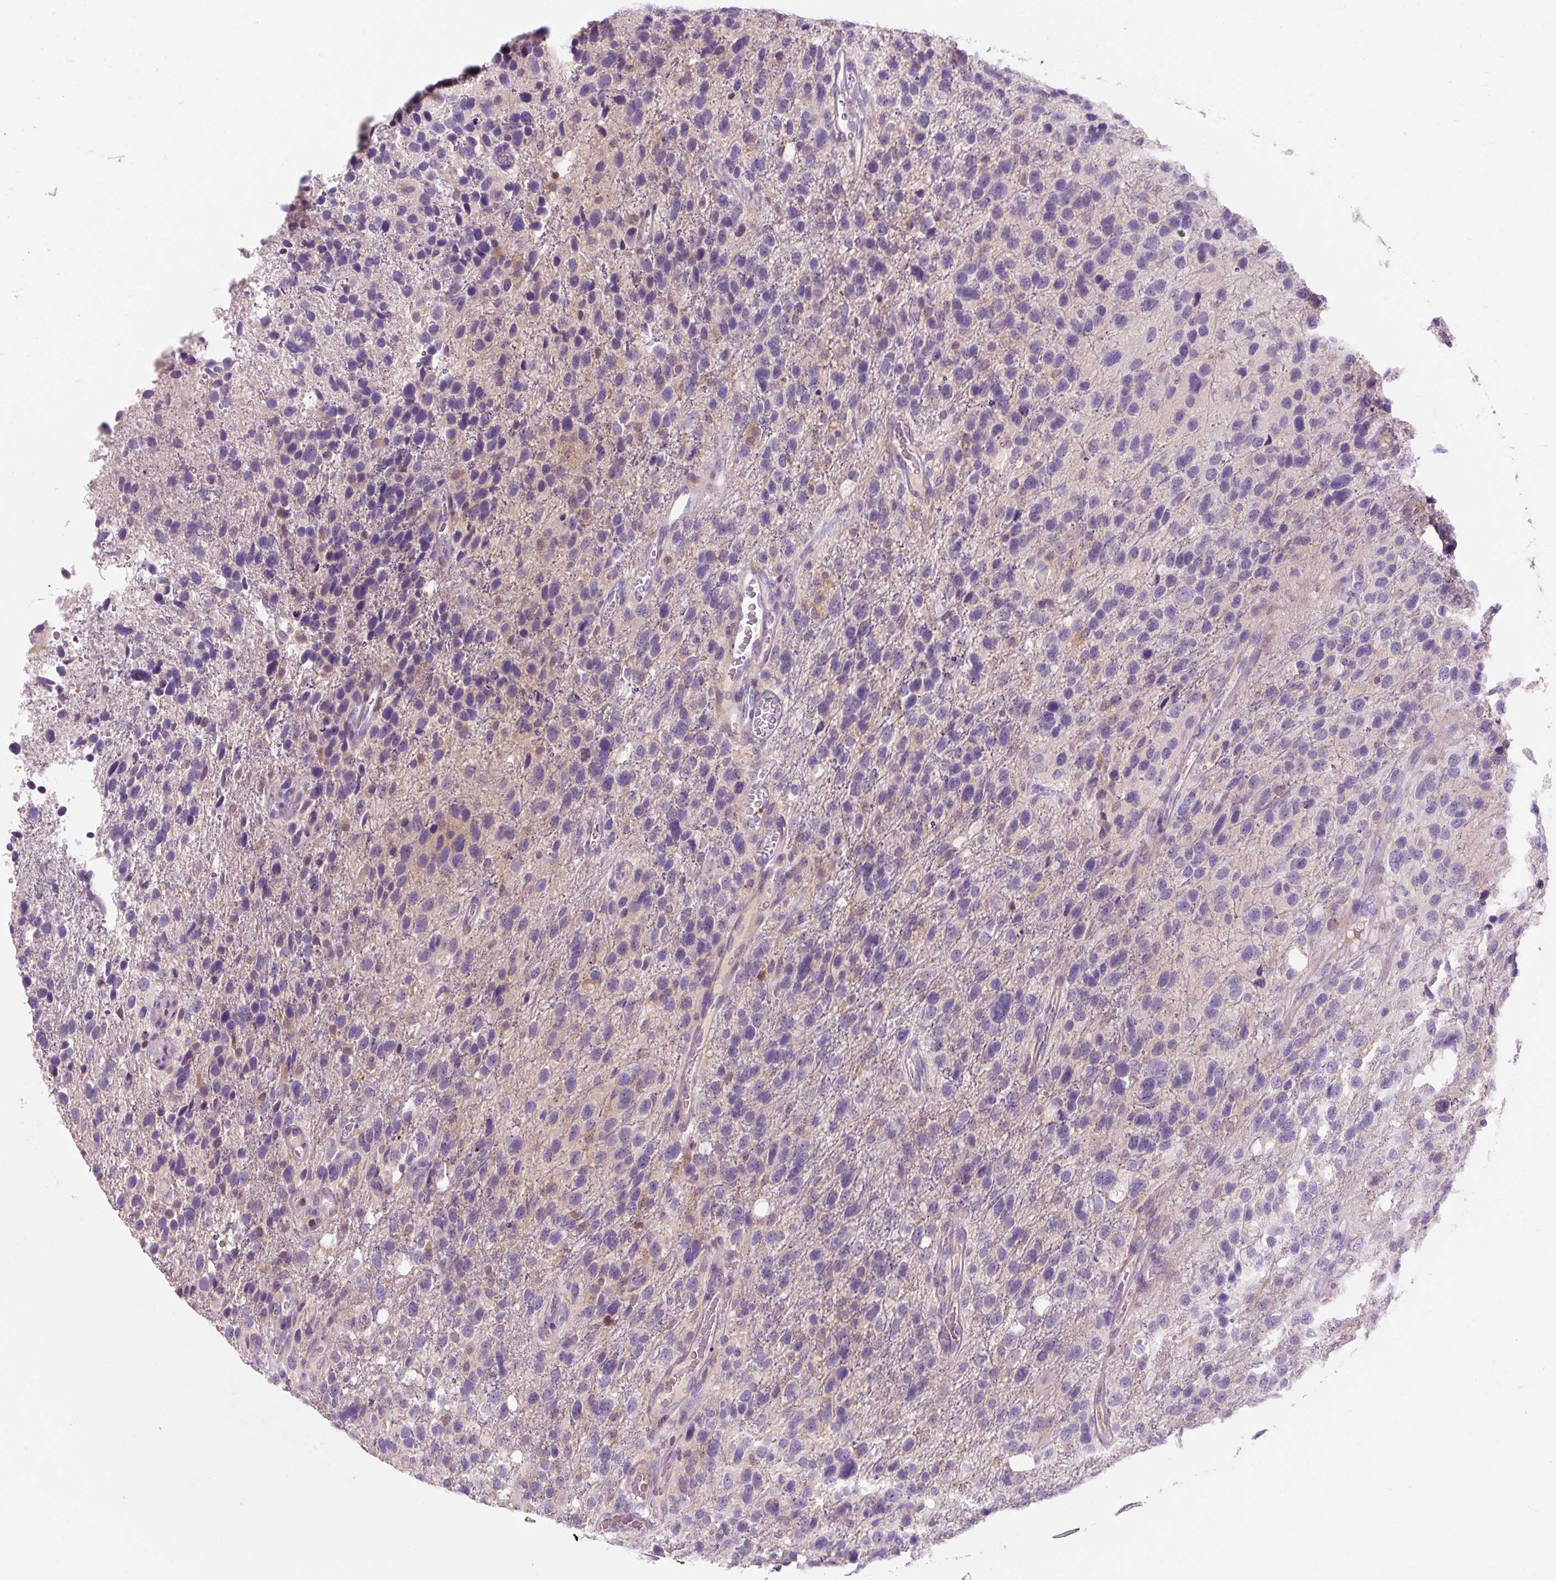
{"staining": {"intensity": "negative", "quantity": "none", "location": "none"}, "tissue": "glioma", "cell_type": "Tumor cells", "image_type": "cancer", "snomed": [{"axis": "morphology", "description": "Glioma, malignant, High grade"}, {"axis": "topography", "description": "Brain"}], "caption": "Malignant high-grade glioma was stained to show a protein in brown. There is no significant positivity in tumor cells.", "gene": "TIGD2", "patient": {"sex": "female", "age": 58}}